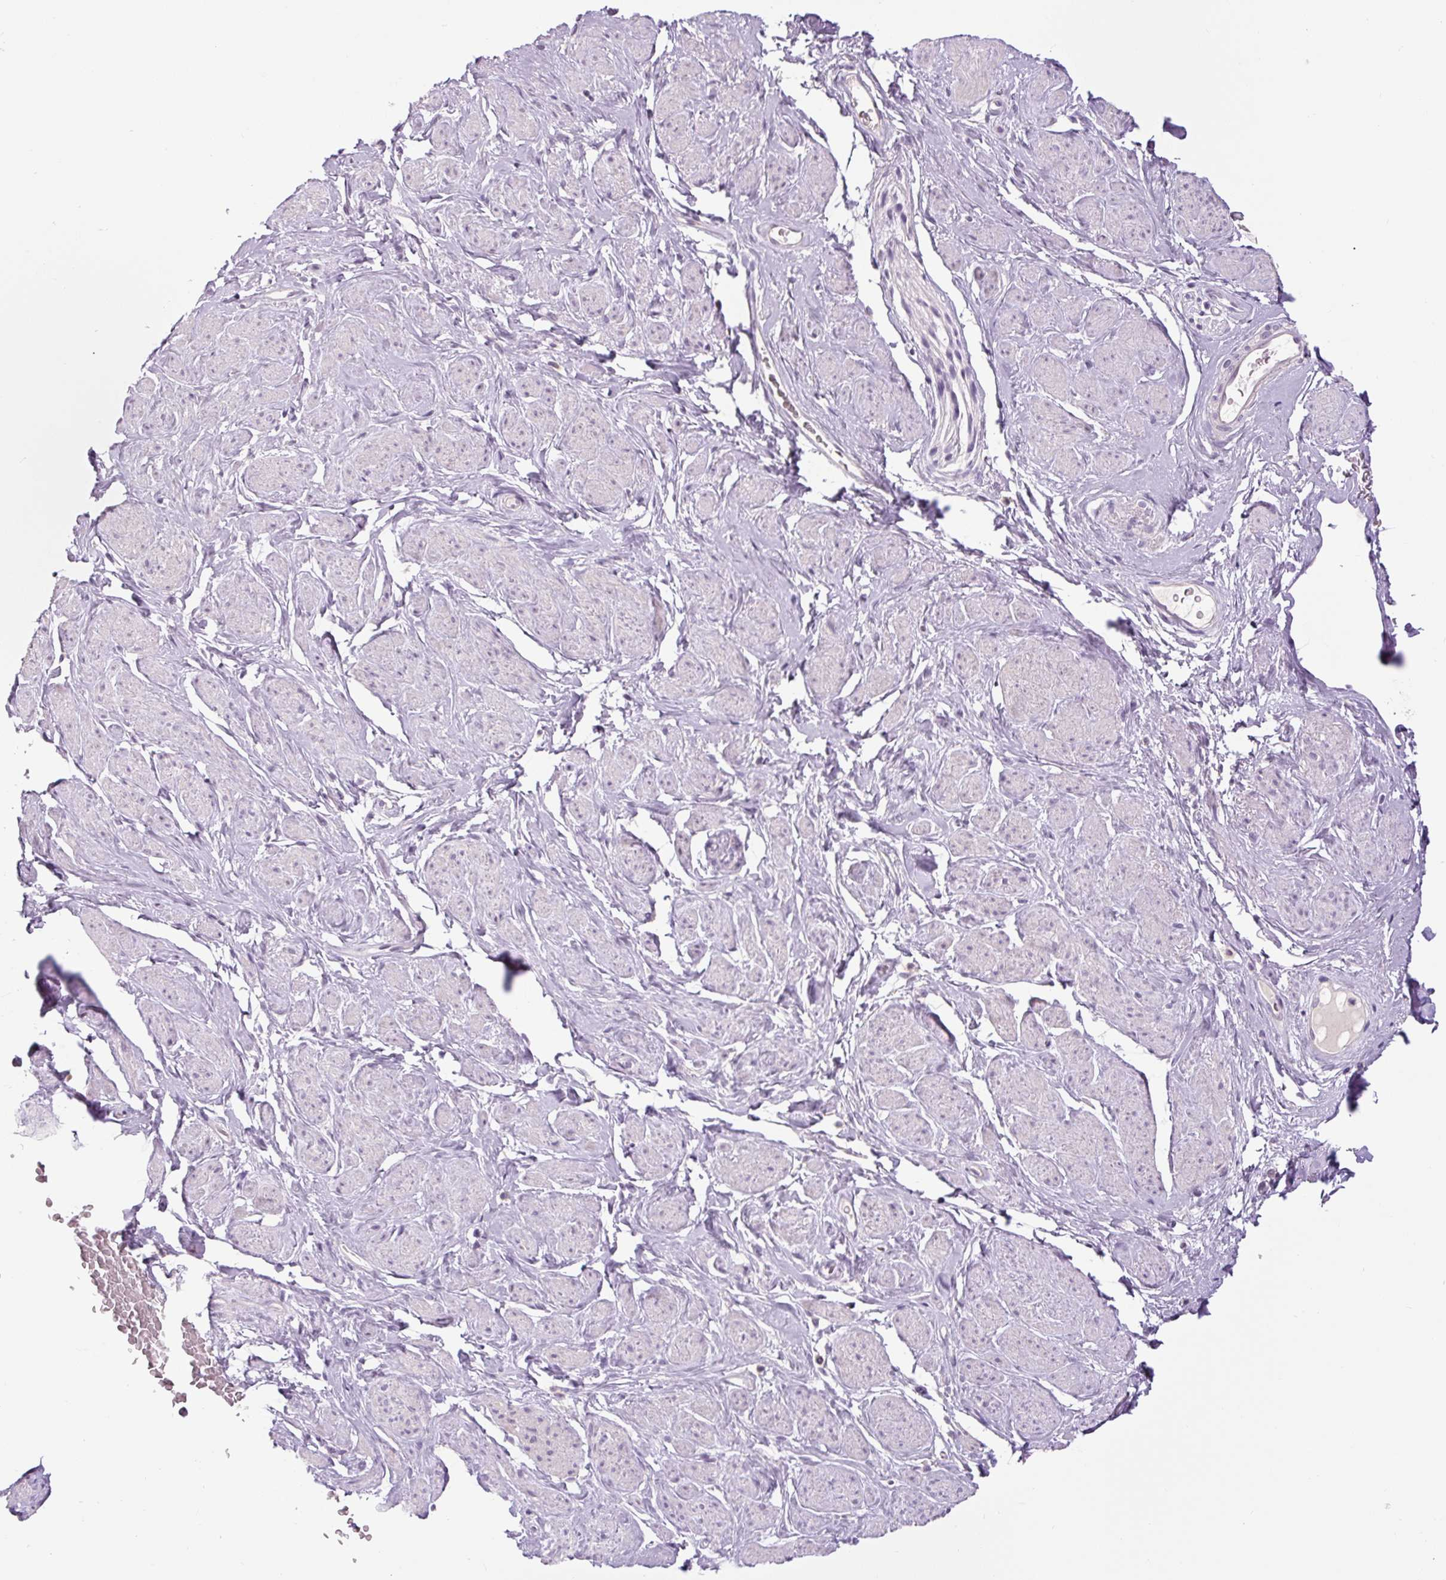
{"staining": {"intensity": "negative", "quantity": "none", "location": "none"}, "tissue": "adipose tissue", "cell_type": "Adipocytes", "image_type": "normal", "snomed": [{"axis": "morphology", "description": "Normal tissue, NOS"}, {"axis": "topography", "description": "Vagina"}, {"axis": "topography", "description": "Peripheral nerve tissue"}], "caption": "High power microscopy photomicrograph of an immunohistochemistry image of benign adipose tissue, revealing no significant expression in adipocytes. Nuclei are stained in blue.", "gene": "FABP7", "patient": {"sex": "female", "age": 71}}